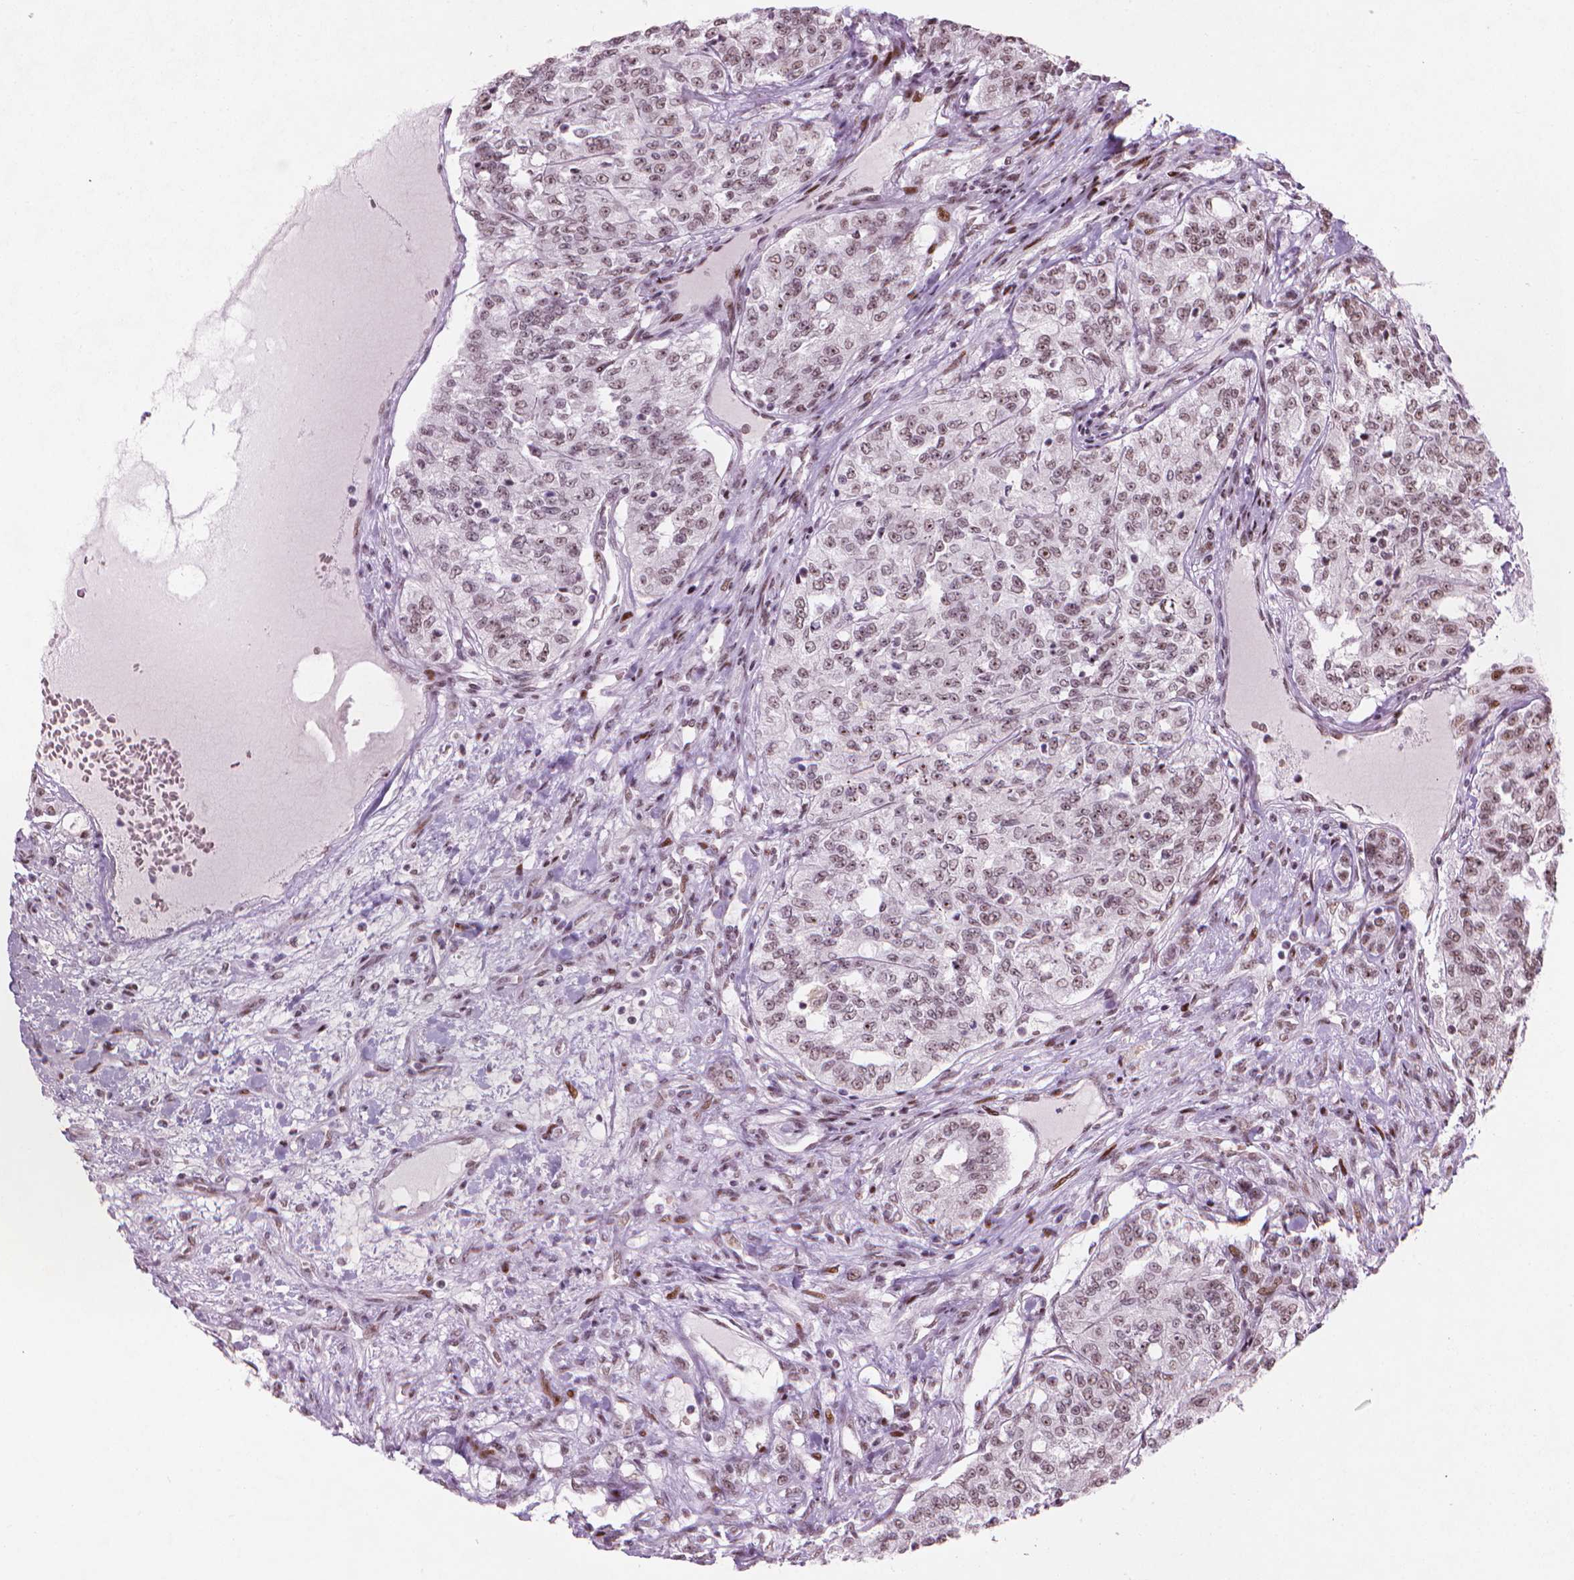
{"staining": {"intensity": "moderate", "quantity": ">75%", "location": "nuclear"}, "tissue": "renal cancer", "cell_type": "Tumor cells", "image_type": "cancer", "snomed": [{"axis": "morphology", "description": "Adenocarcinoma, NOS"}, {"axis": "topography", "description": "Kidney"}], "caption": "Moderate nuclear protein expression is appreciated in about >75% of tumor cells in renal adenocarcinoma.", "gene": "HES7", "patient": {"sex": "female", "age": 63}}